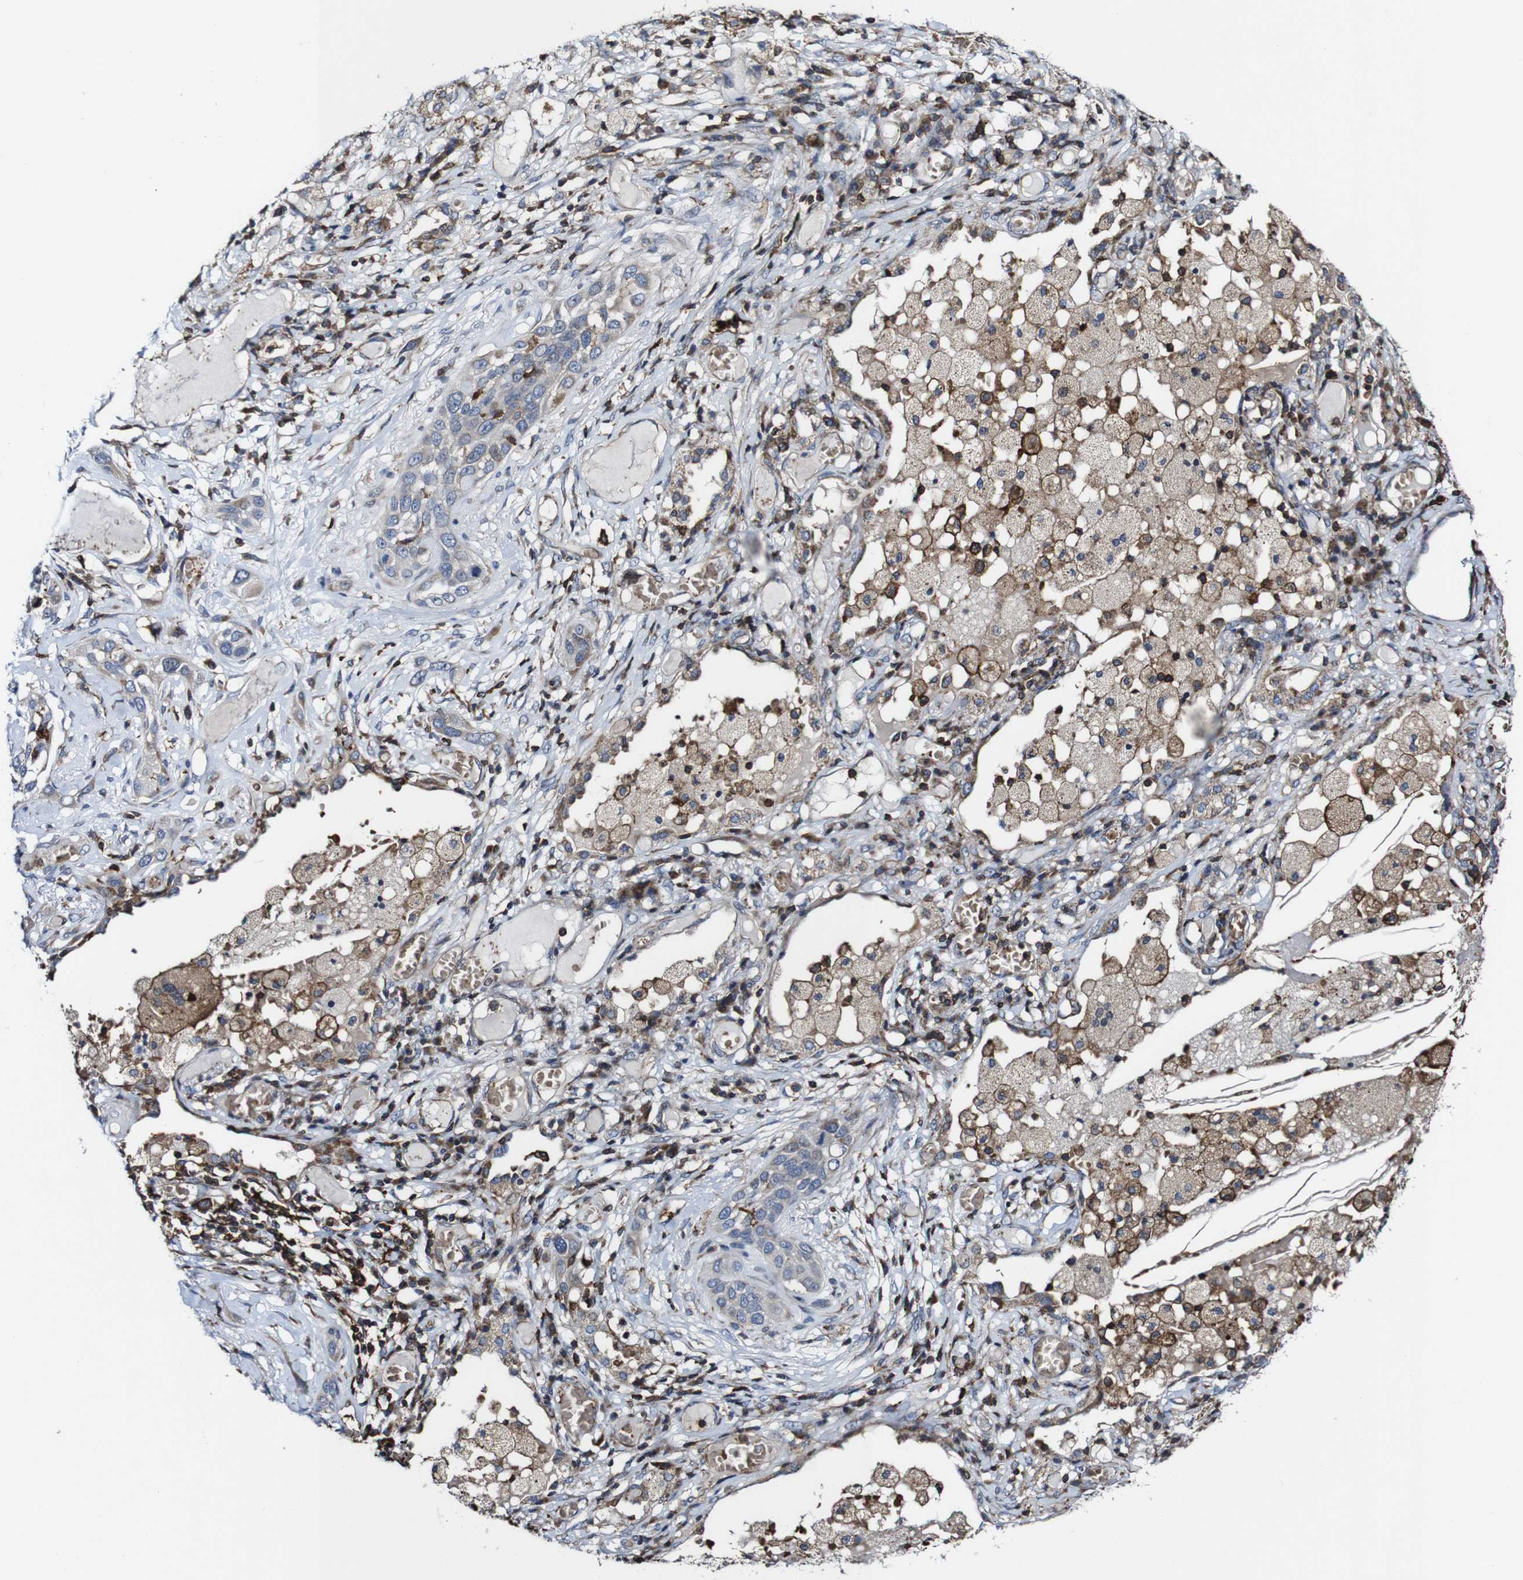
{"staining": {"intensity": "weak", "quantity": ">75%", "location": "cytoplasmic/membranous,nuclear"}, "tissue": "lung cancer", "cell_type": "Tumor cells", "image_type": "cancer", "snomed": [{"axis": "morphology", "description": "Squamous cell carcinoma, NOS"}, {"axis": "topography", "description": "Lung"}], "caption": "Approximately >75% of tumor cells in squamous cell carcinoma (lung) exhibit weak cytoplasmic/membranous and nuclear protein staining as visualized by brown immunohistochemical staining.", "gene": "JAK2", "patient": {"sex": "male", "age": 71}}